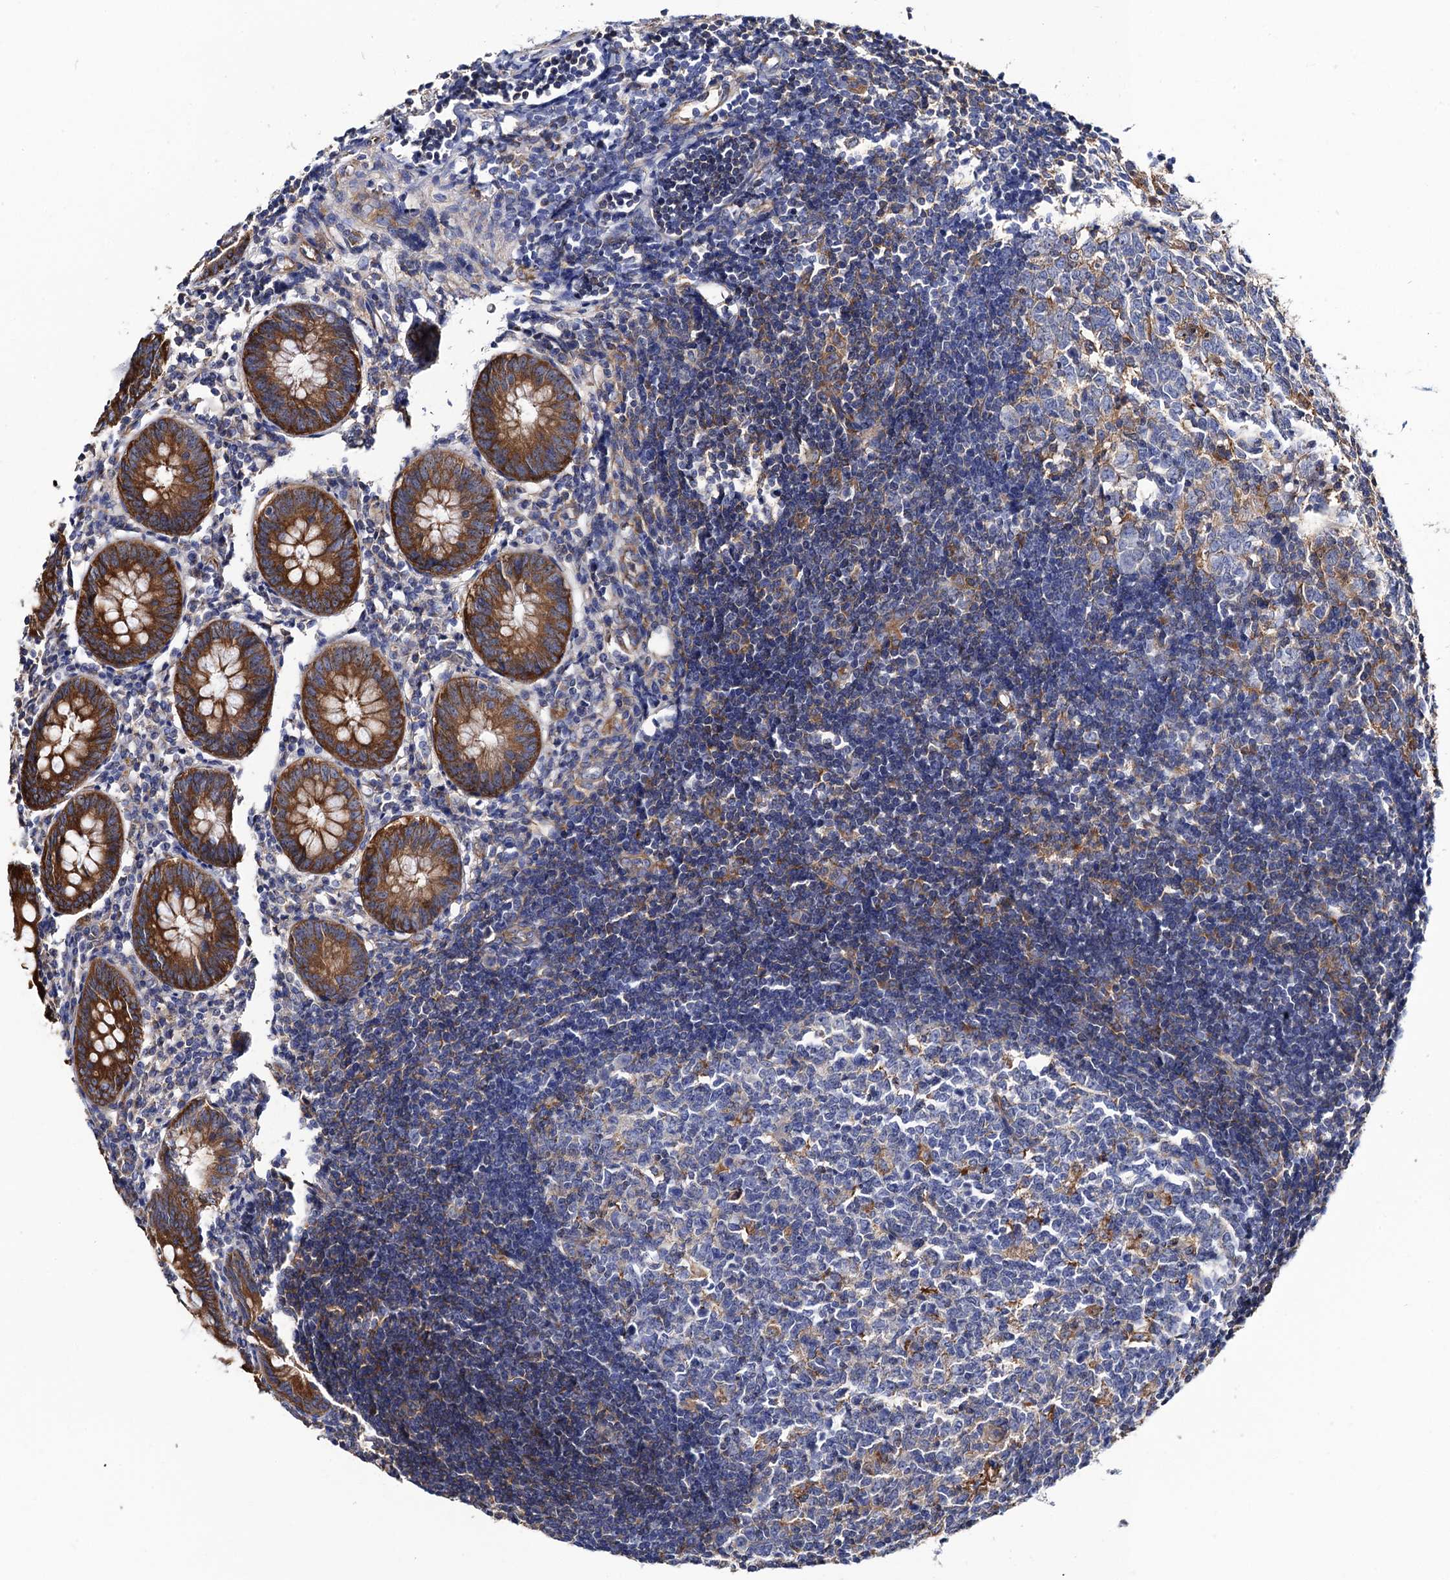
{"staining": {"intensity": "moderate", "quantity": ">75%", "location": "cytoplasmic/membranous"}, "tissue": "appendix", "cell_type": "Glandular cells", "image_type": "normal", "snomed": [{"axis": "morphology", "description": "Normal tissue, NOS"}, {"axis": "topography", "description": "Appendix"}], "caption": "Protein expression analysis of unremarkable appendix exhibits moderate cytoplasmic/membranous positivity in about >75% of glandular cells.", "gene": "DYDC1", "patient": {"sex": "female", "age": 54}}